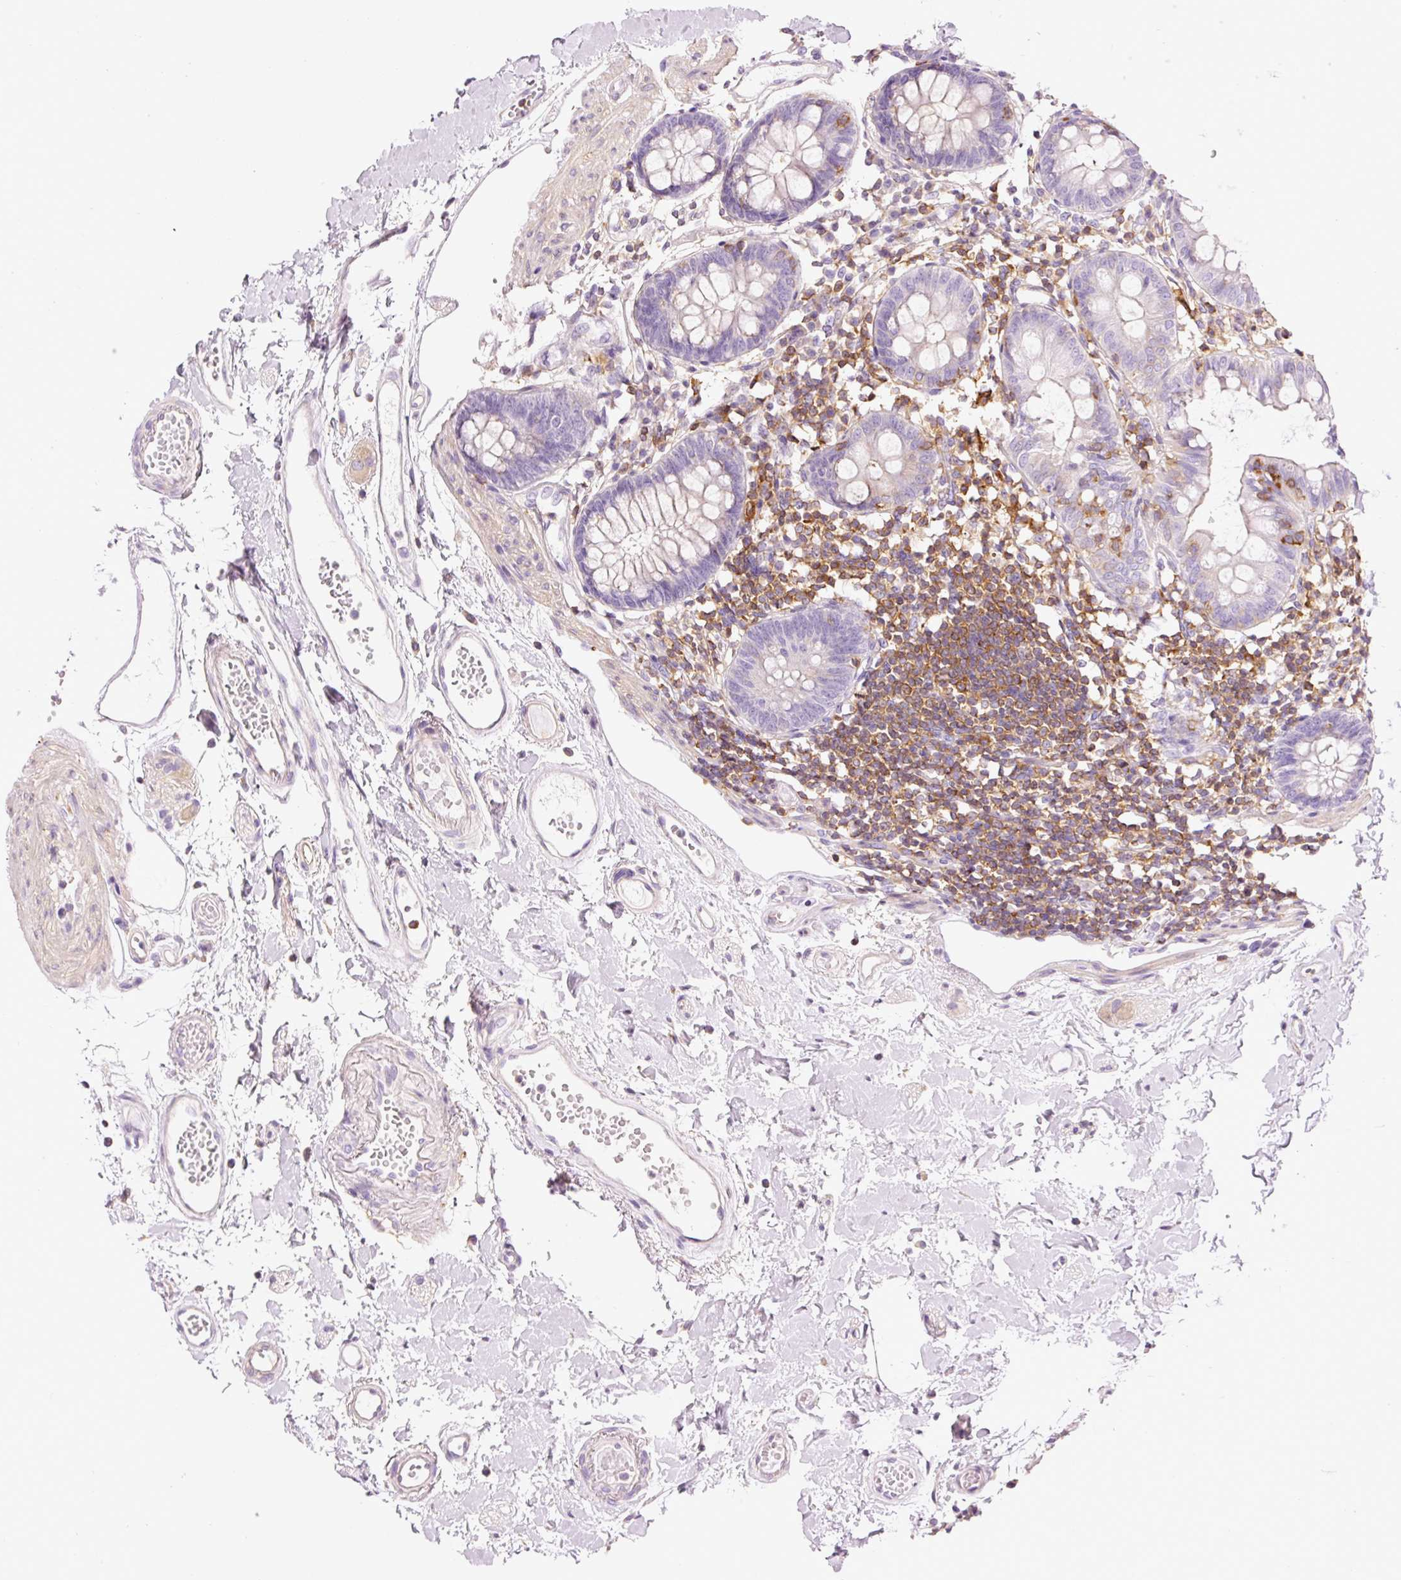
{"staining": {"intensity": "weak", "quantity": "25%-75%", "location": "cytoplasmic/membranous"}, "tissue": "colon", "cell_type": "Endothelial cells", "image_type": "normal", "snomed": [{"axis": "morphology", "description": "Normal tissue, NOS"}, {"axis": "topography", "description": "Colon"}], "caption": "A histopathology image of colon stained for a protein exhibits weak cytoplasmic/membranous brown staining in endothelial cells. Using DAB (3,3'-diaminobenzidine) (brown) and hematoxylin (blue) stains, captured at high magnification using brightfield microscopy.", "gene": "DOK6", "patient": {"sex": "female", "age": 84}}